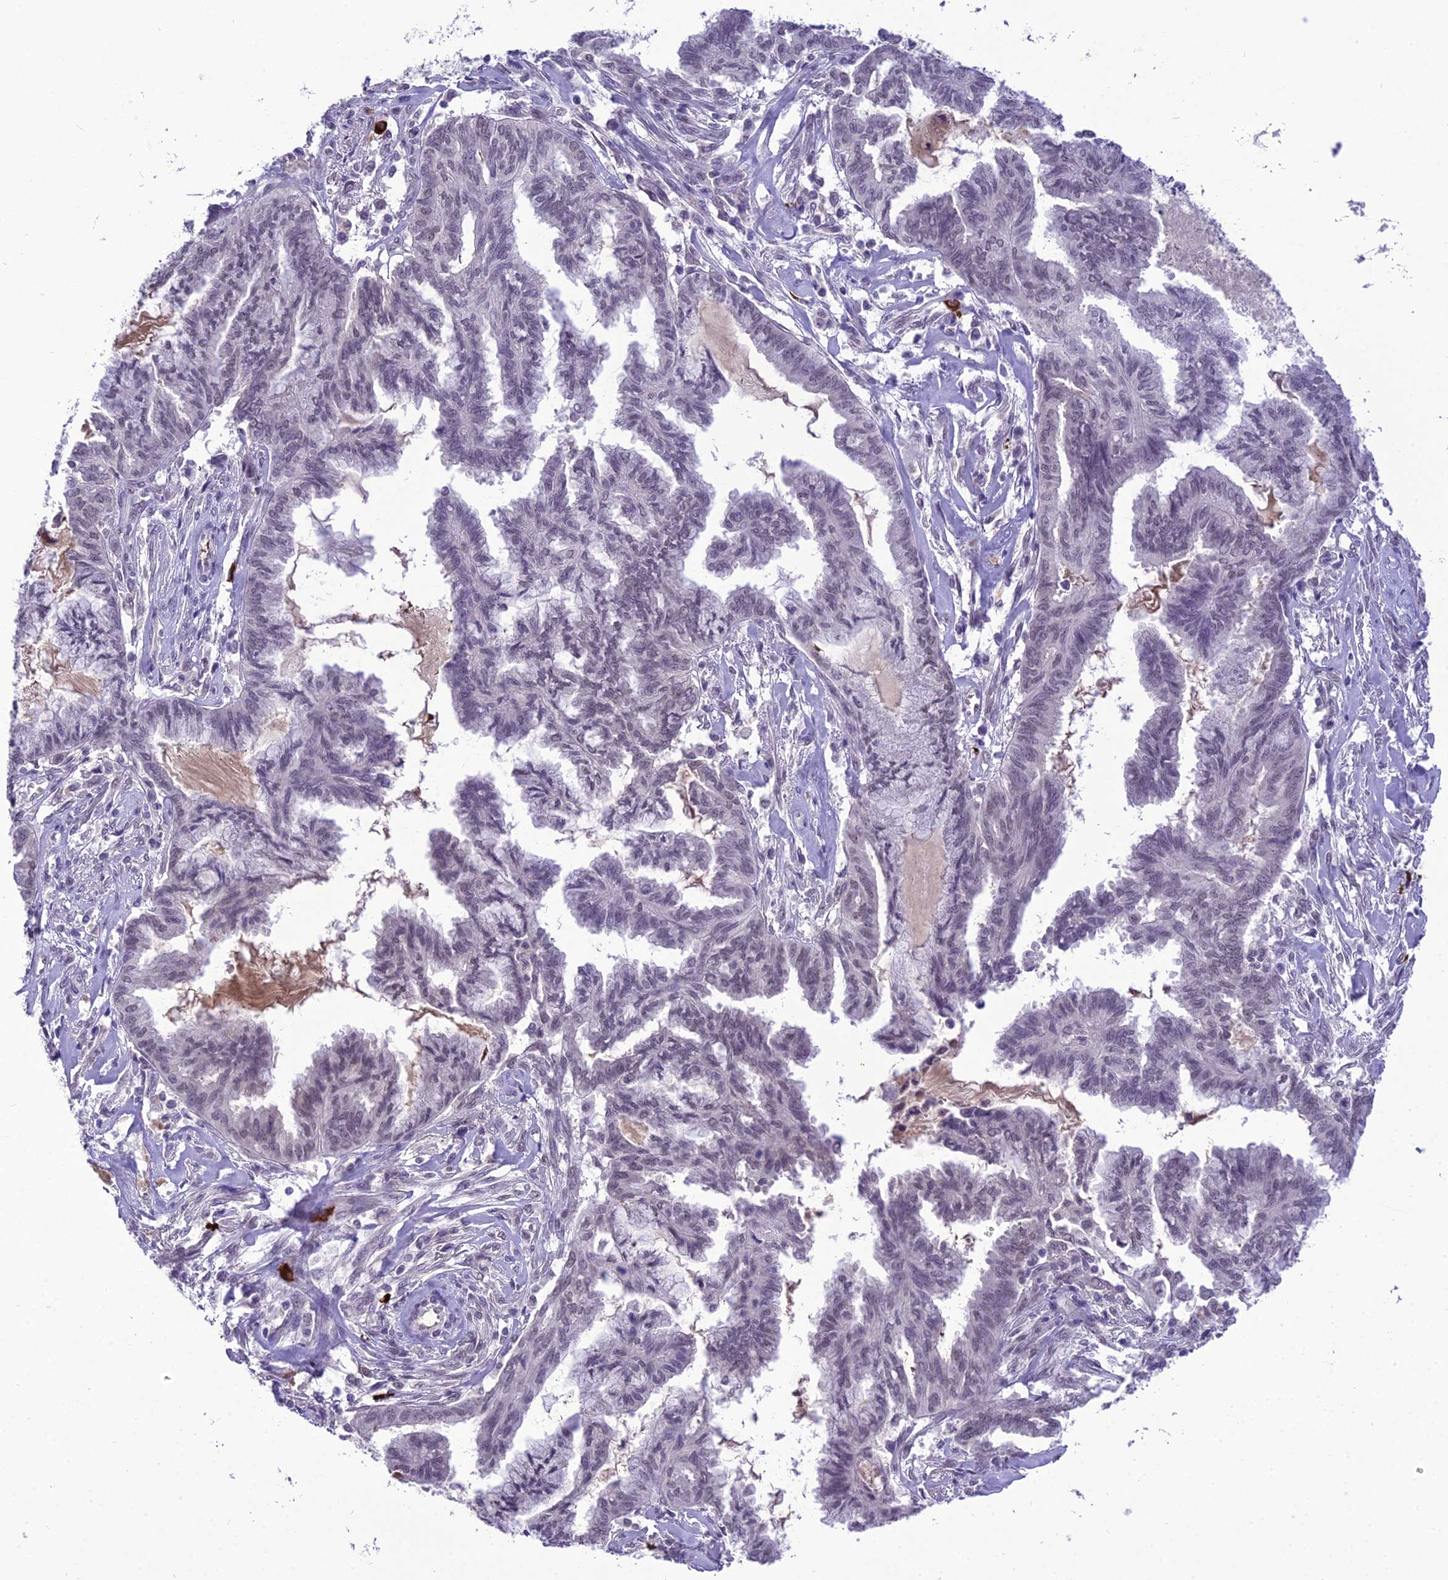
{"staining": {"intensity": "negative", "quantity": "none", "location": "none"}, "tissue": "endometrial cancer", "cell_type": "Tumor cells", "image_type": "cancer", "snomed": [{"axis": "morphology", "description": "Adenocarcinoma, NOS"}, {"axis": "topography", "description": "Endometrium"}], "caption": "Human endometrial cancer stained for a protein using immunohistochemistry (IHC) reveals no staining in tumor cells.", "gene": "SH3RF3", "patient": {"sex": "female", "age": 86}}